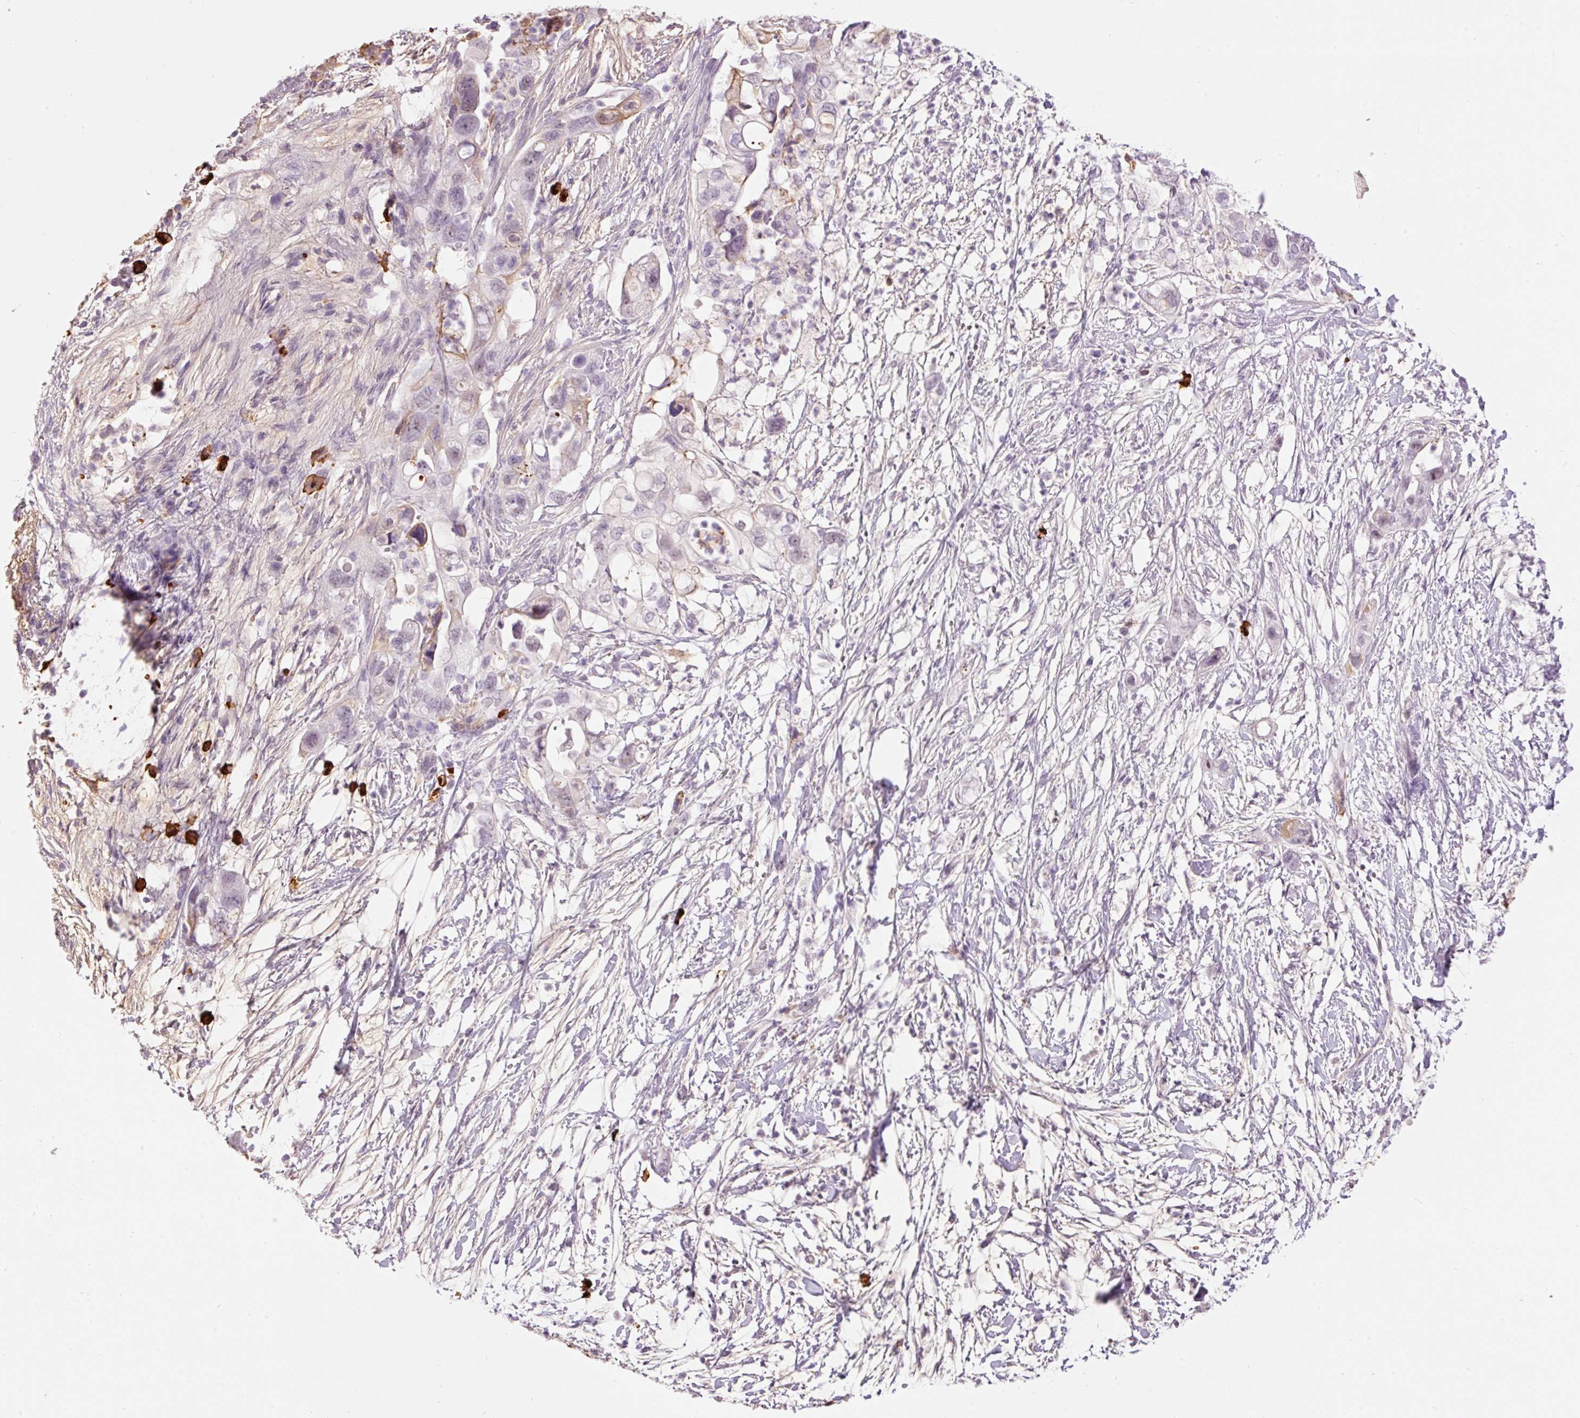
{"staining": {"intensity": "negative", "quantity": "none", "location": "none"}, "tissue": "pancreatic cancer", "cell_type": "Tumor cells", "image_type": "cancer", "snomed": [{"axis": "morphology", "description": "Adenocarcinoma, NOS"}, {"axis": "topography", "description": "Pancreas"}], "caption": "Immunohistochemistry (IHC) of pancreatic cancer shows no expression in tumor cells.", "gene": "PRPF38B", "patient": {"sex": "female", "age": 72}}